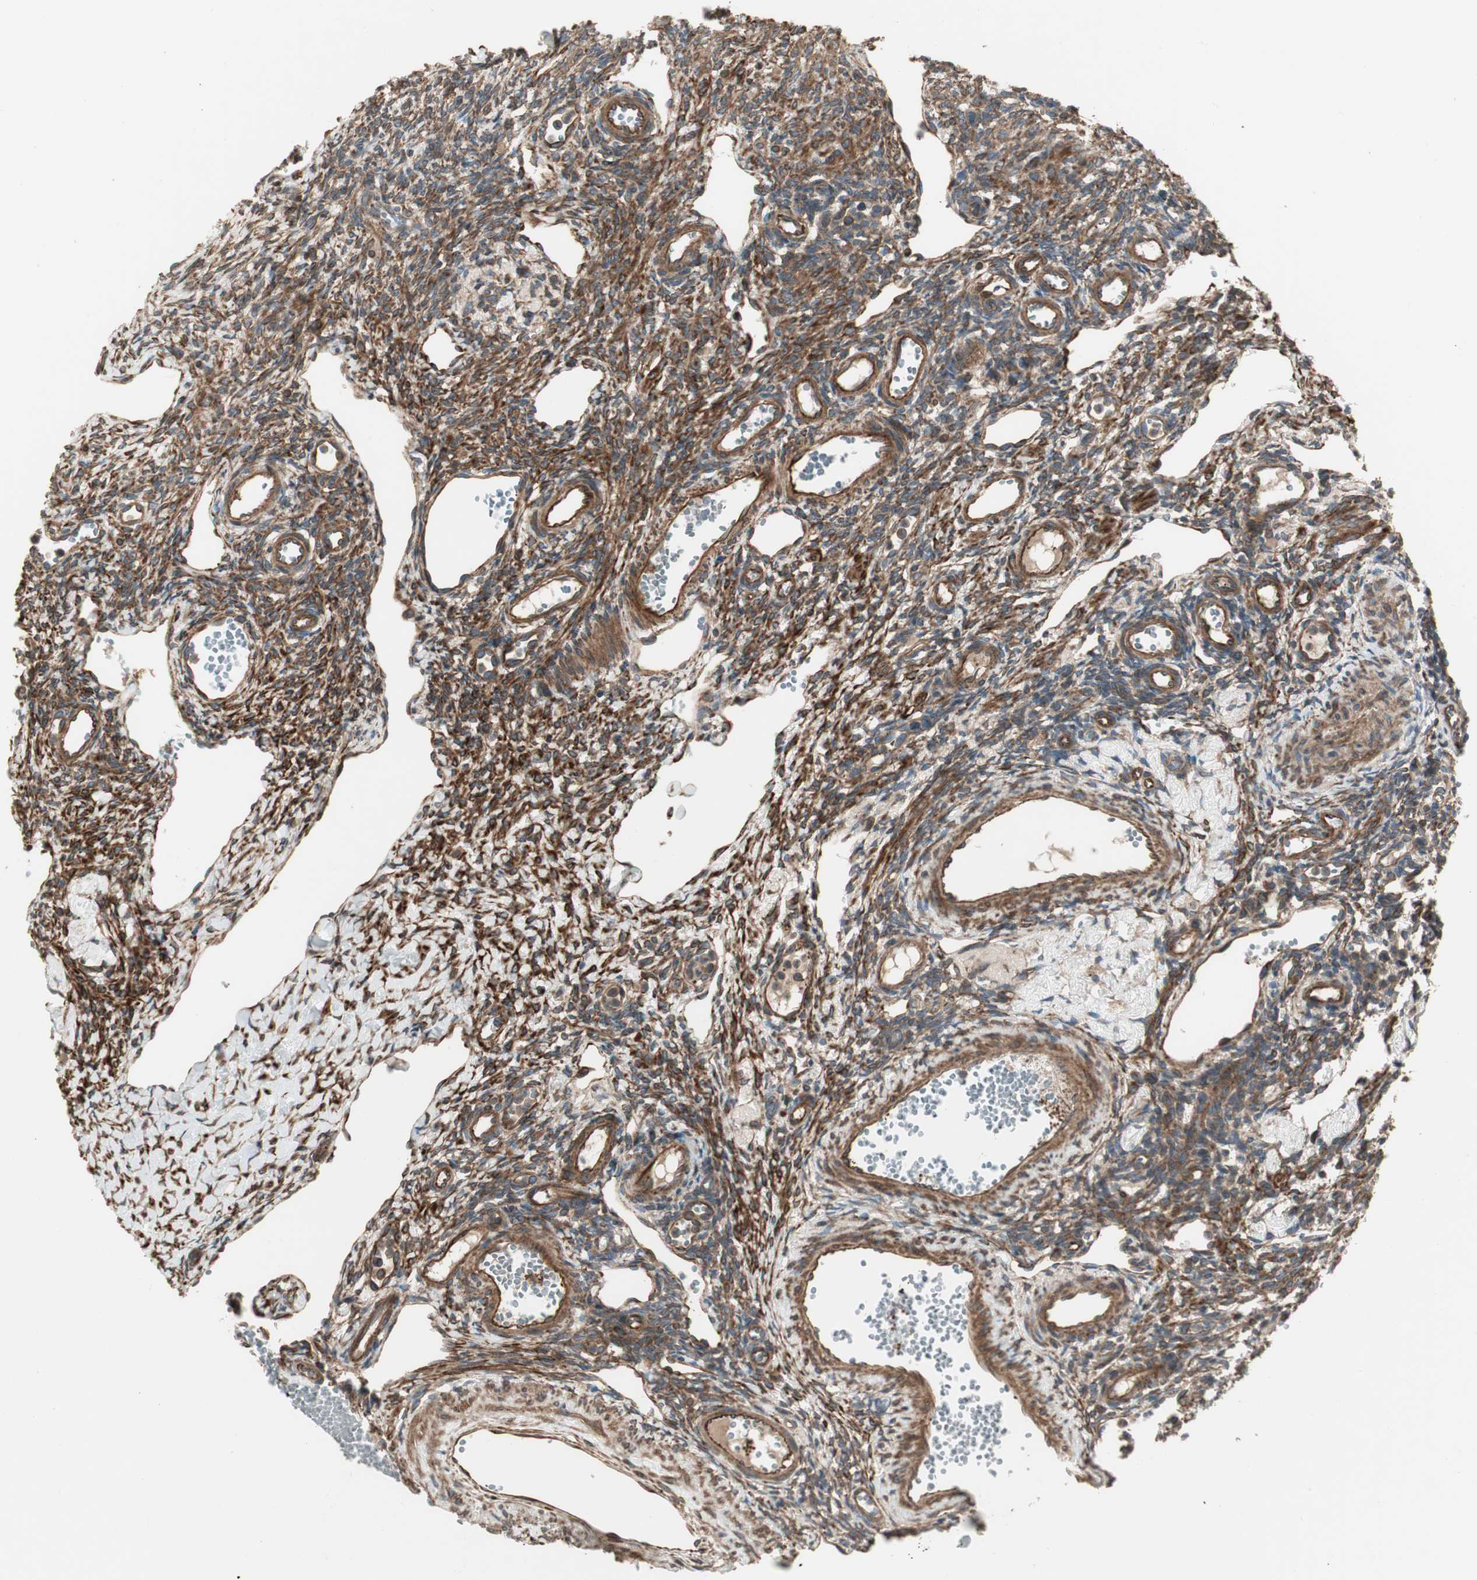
{"staining": {"intensity": "moderate", "quantity": ">75%", "location": "cytoplasmic/membranous"}, "tissue": "ovary", "cell_type": "Ovarian stroma cells", "image_type": "normal", "snomed": [{"axis": "morphology", "description": "Normal tissue, NOS"}, {"axis": "topography", "description": "Ovary"}], "caption": "Protein expression by immunohistochemistry reveals moderate cytoplasmic/membranous staining in about >75% of ovarian stroma cells in normal ovary. Immunohistochemistry (ihc) stains the protein of interest in brown and the nuclei are stained blue.", "gene": "PRKG1", "patient": {"sex": "female", "age": 33}}